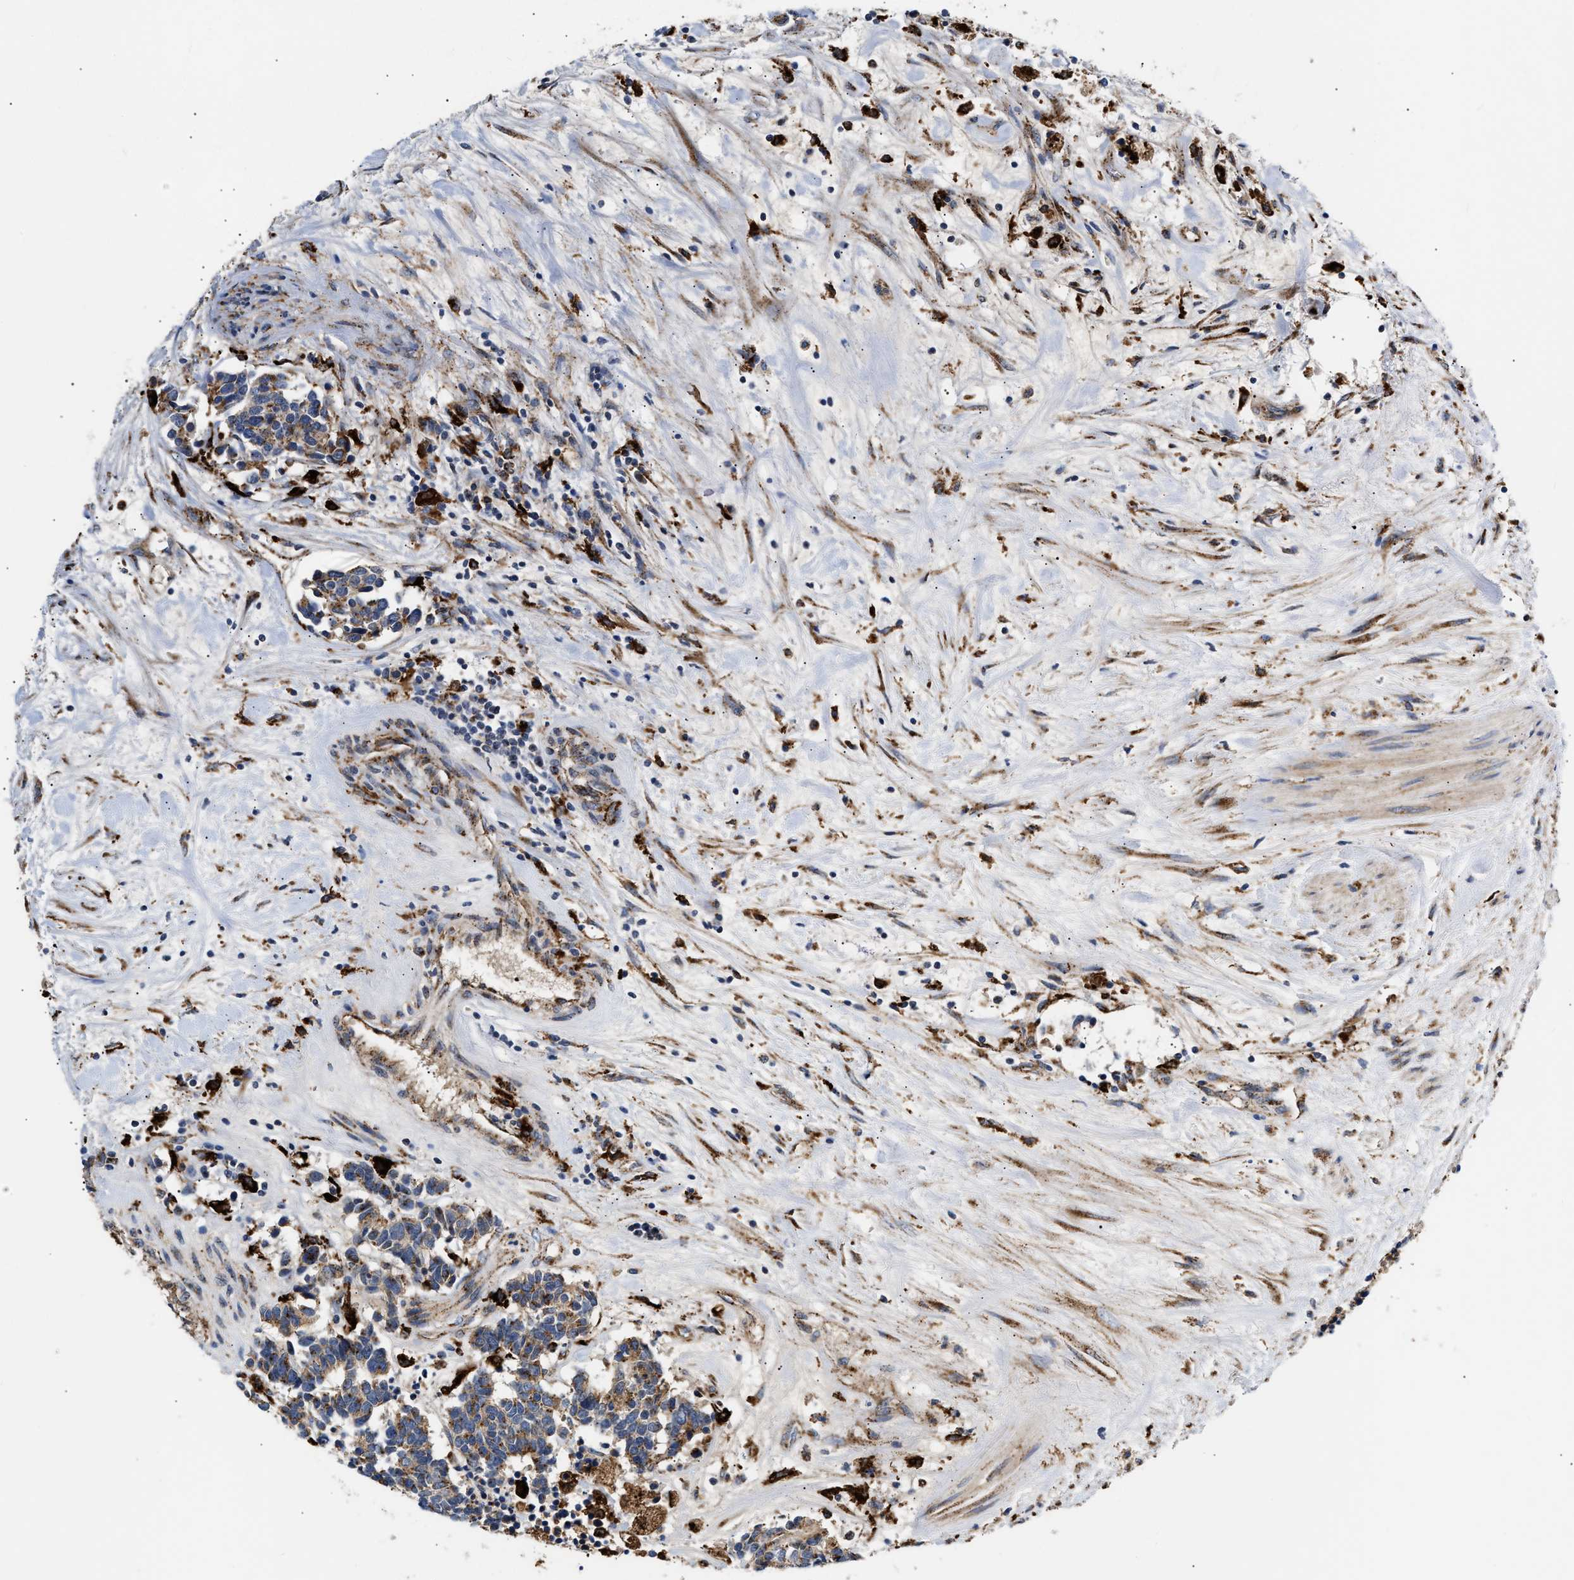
{"staining": {"intensity": "moderate", "quantity": "<25%", "location": "cytoplasmic/membranous"}, "tissue": "carcinoid", "cell_type": "Tumor cells", "image_type": "cancer", "snomed": [{"axis": "morphology", "description": "Carcinoma, NOS"}, {"axis": "morphology", "description": "Carcinoid, malignant, NOS"}, {"axis": "topography", "description": "Urinary bladder"}], "caption": "About <25% of tumor cells in human carcinoid reveal moderate cytoplasmic/membranous protein staining as visualized by brown immunohistochemical staining.", "gene": "CCDC146", "patient": {"sex": "male", "age": 57}}